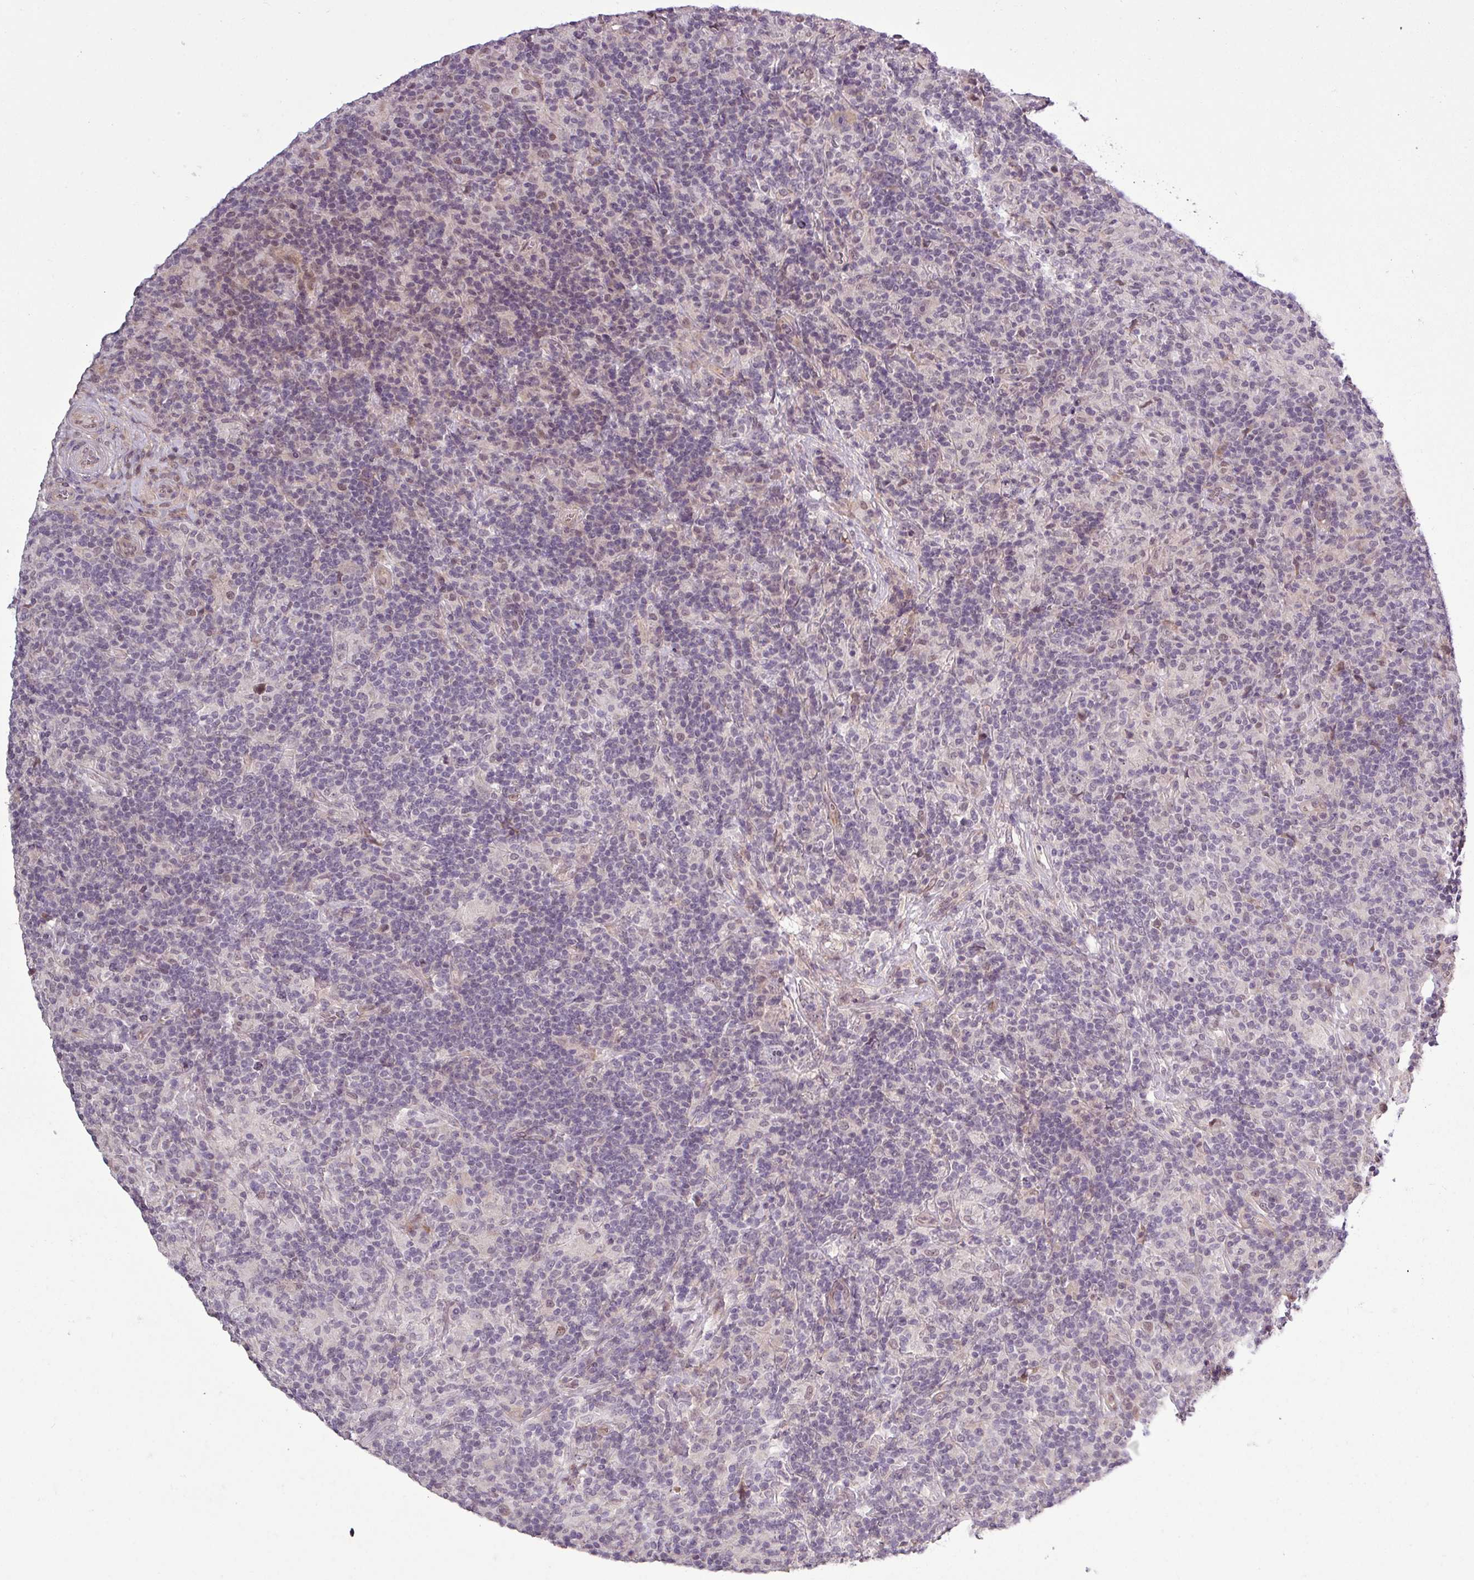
{"staining": {"intensity": "negative", "quantity": "none", "location": "none"}, "tissue": "lymphoma", "cell_type": "Tumor cells", "image_type": "cancer", "snomed": [{"axis": "morphology", "description": "Hodgkin's disease, NOS"}, {"axis": "topography", "description": "Lymph node"}], "caption": "This is an immunohistochemistry (IHC) micrograph of human Hodgkin's disease. There is no expression in tumor cells.", "gene": "GPT2", "patient": {"sex": "male", "age": 70}}